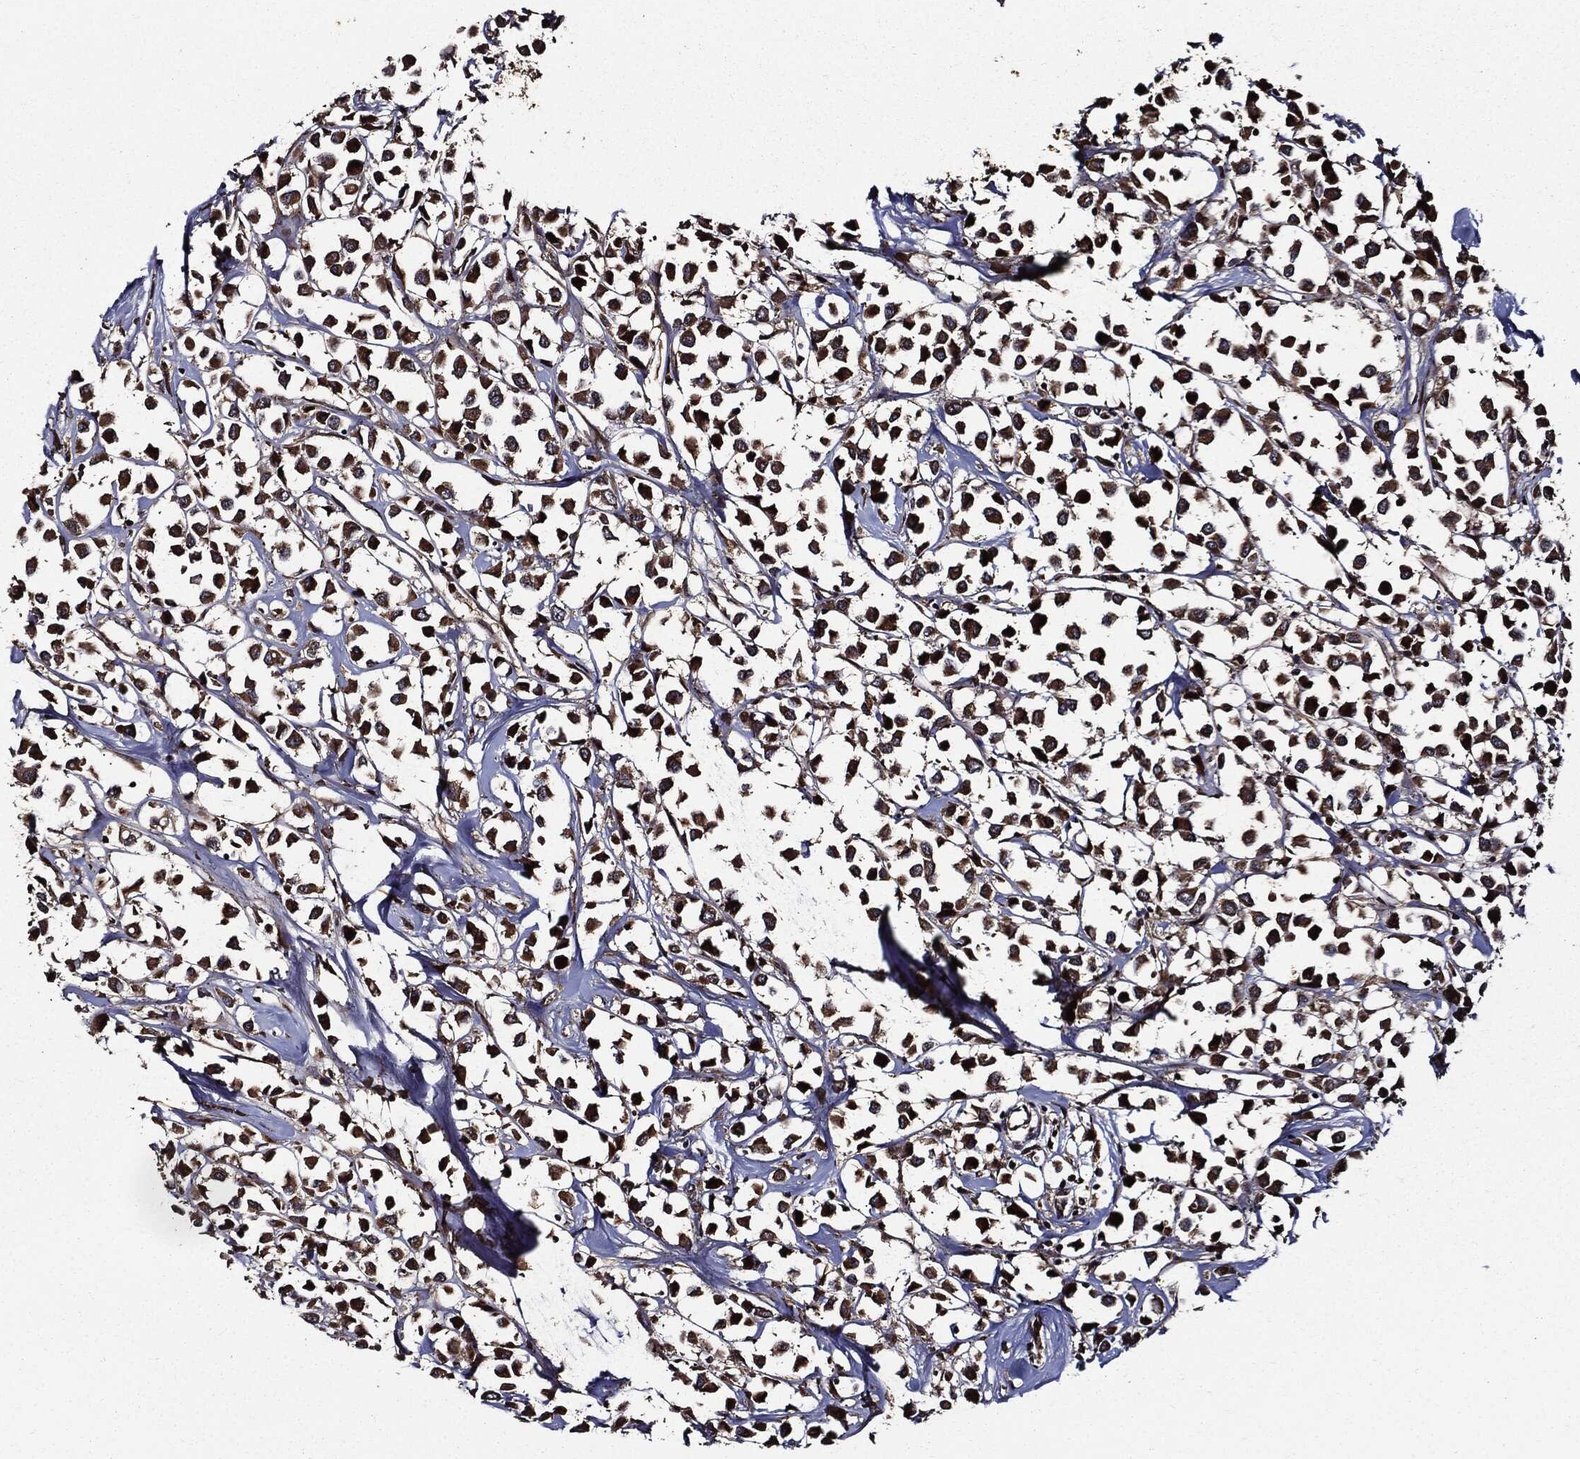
{"staining": {"intensity": "strong", "quantity": ">75%", "location": "cytoplasmic/membranous"}, "tissue": "breast cancer", "cell_type": "Tumor cells", "image_type": "cancer", "snomed": [{"axis": "morphology", "description": "Duct carcinoma"}, {"axis": "topography", "description": "Breast"}], "caption": "Invasive ductal carcinoma (breast) stained with a brown dye shows strong cytoplasmic/membranous positive staining in about >75% of tumor cells.", "gene": "HTT", "patient": {"sex": "female", "age": 61}}